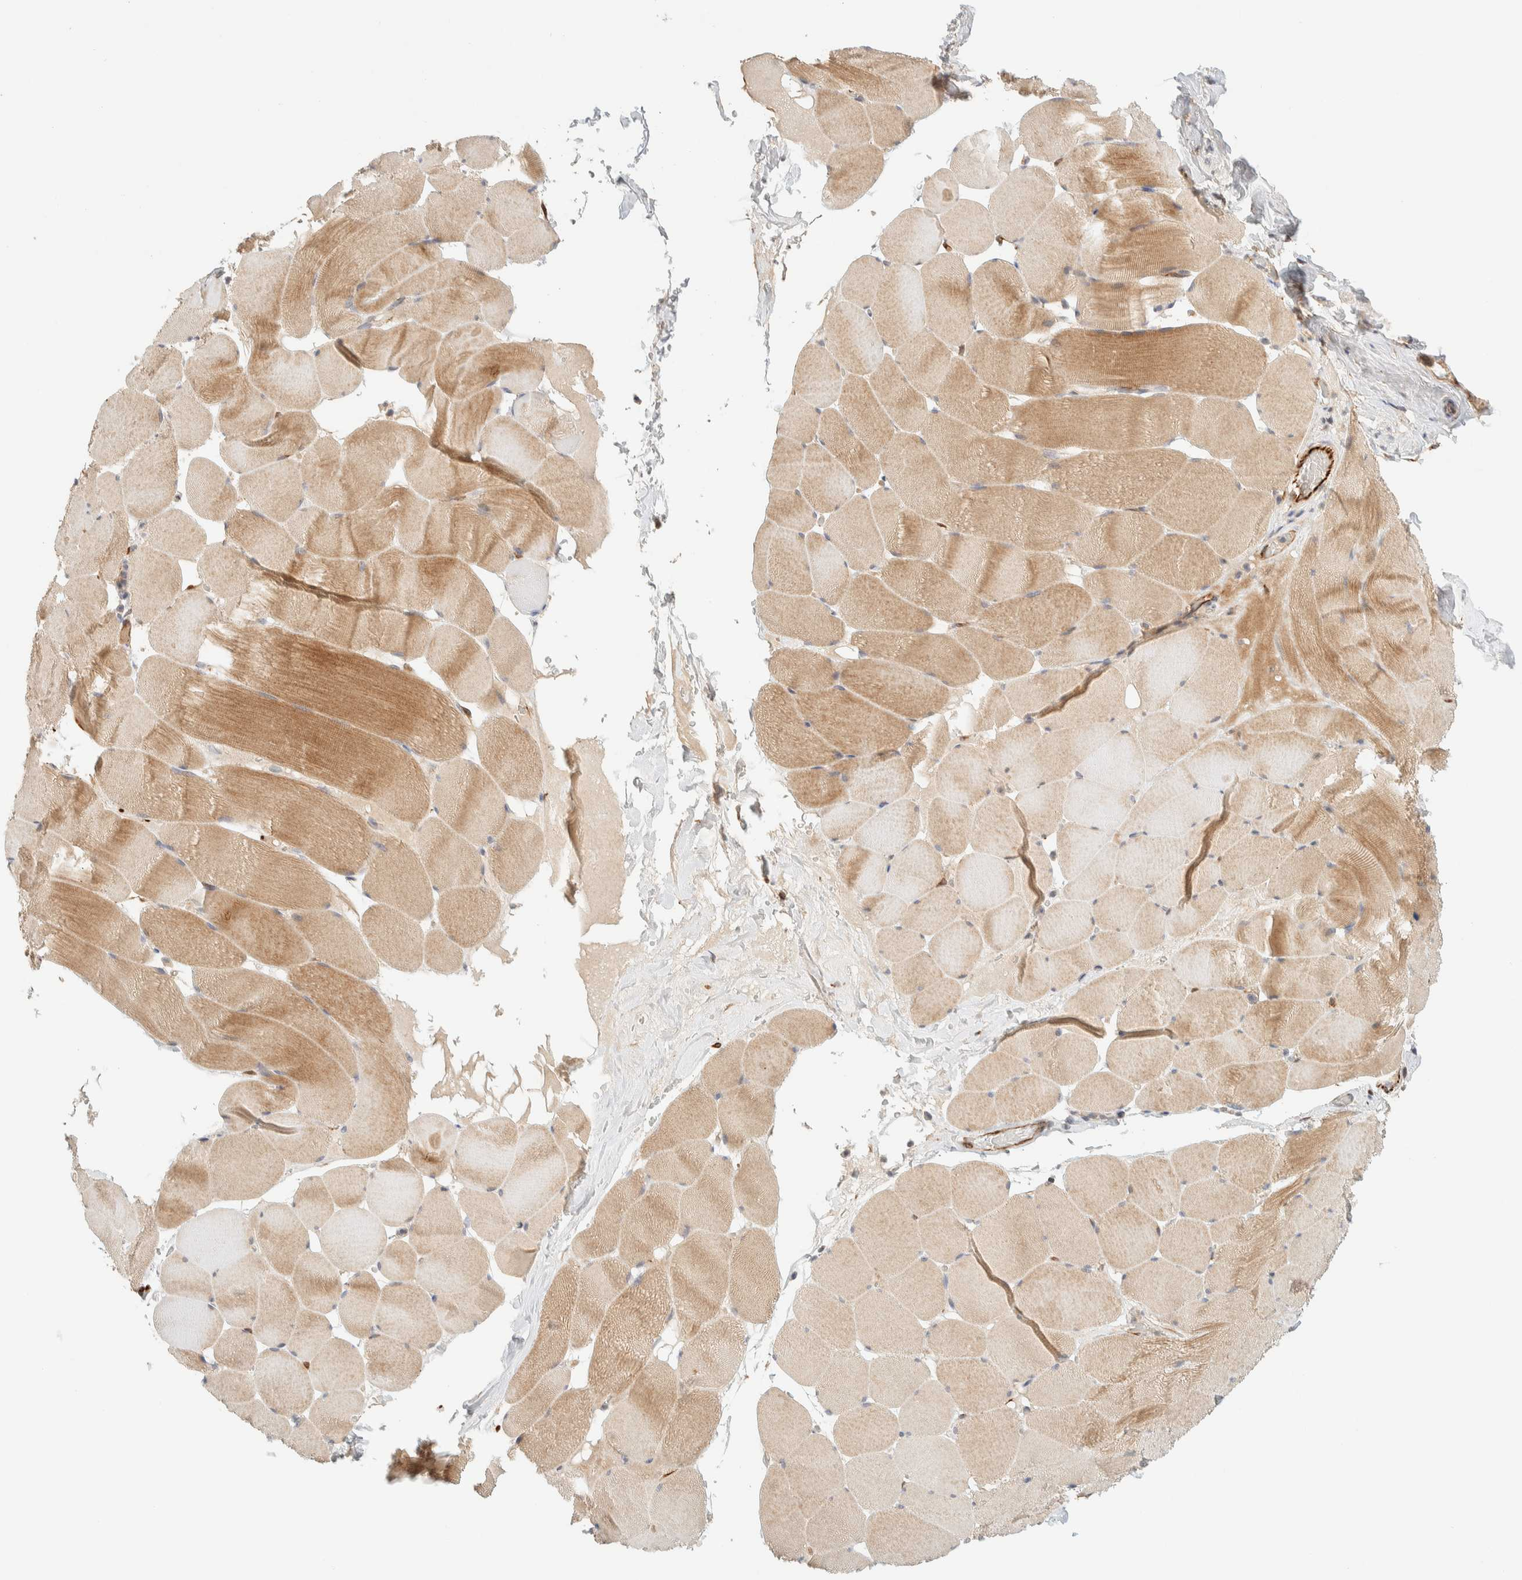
{"staining": {"intensity": "moderate", "quantity": ">75%", "location": "cytoplasmic/membranous"}, "tissue": "skeletal muscle", "cell_type": "Myocytes", "image_type": "normal", "snomed": [{"axis": "morphology", "description": "Normal tissue, NOS"}, {"axis": "topography", "description": "Skeletal muscle"}], "caption": "DAB (3,3'-diaminobenzidine) immunohistochemical staining of unremarkable skeletal muscle displays moderate cytoplasmic/membranous protein staining in about >75% of myocytes.", "gene": "FAT1", "patient": {"sex": "male", "age": 62}}